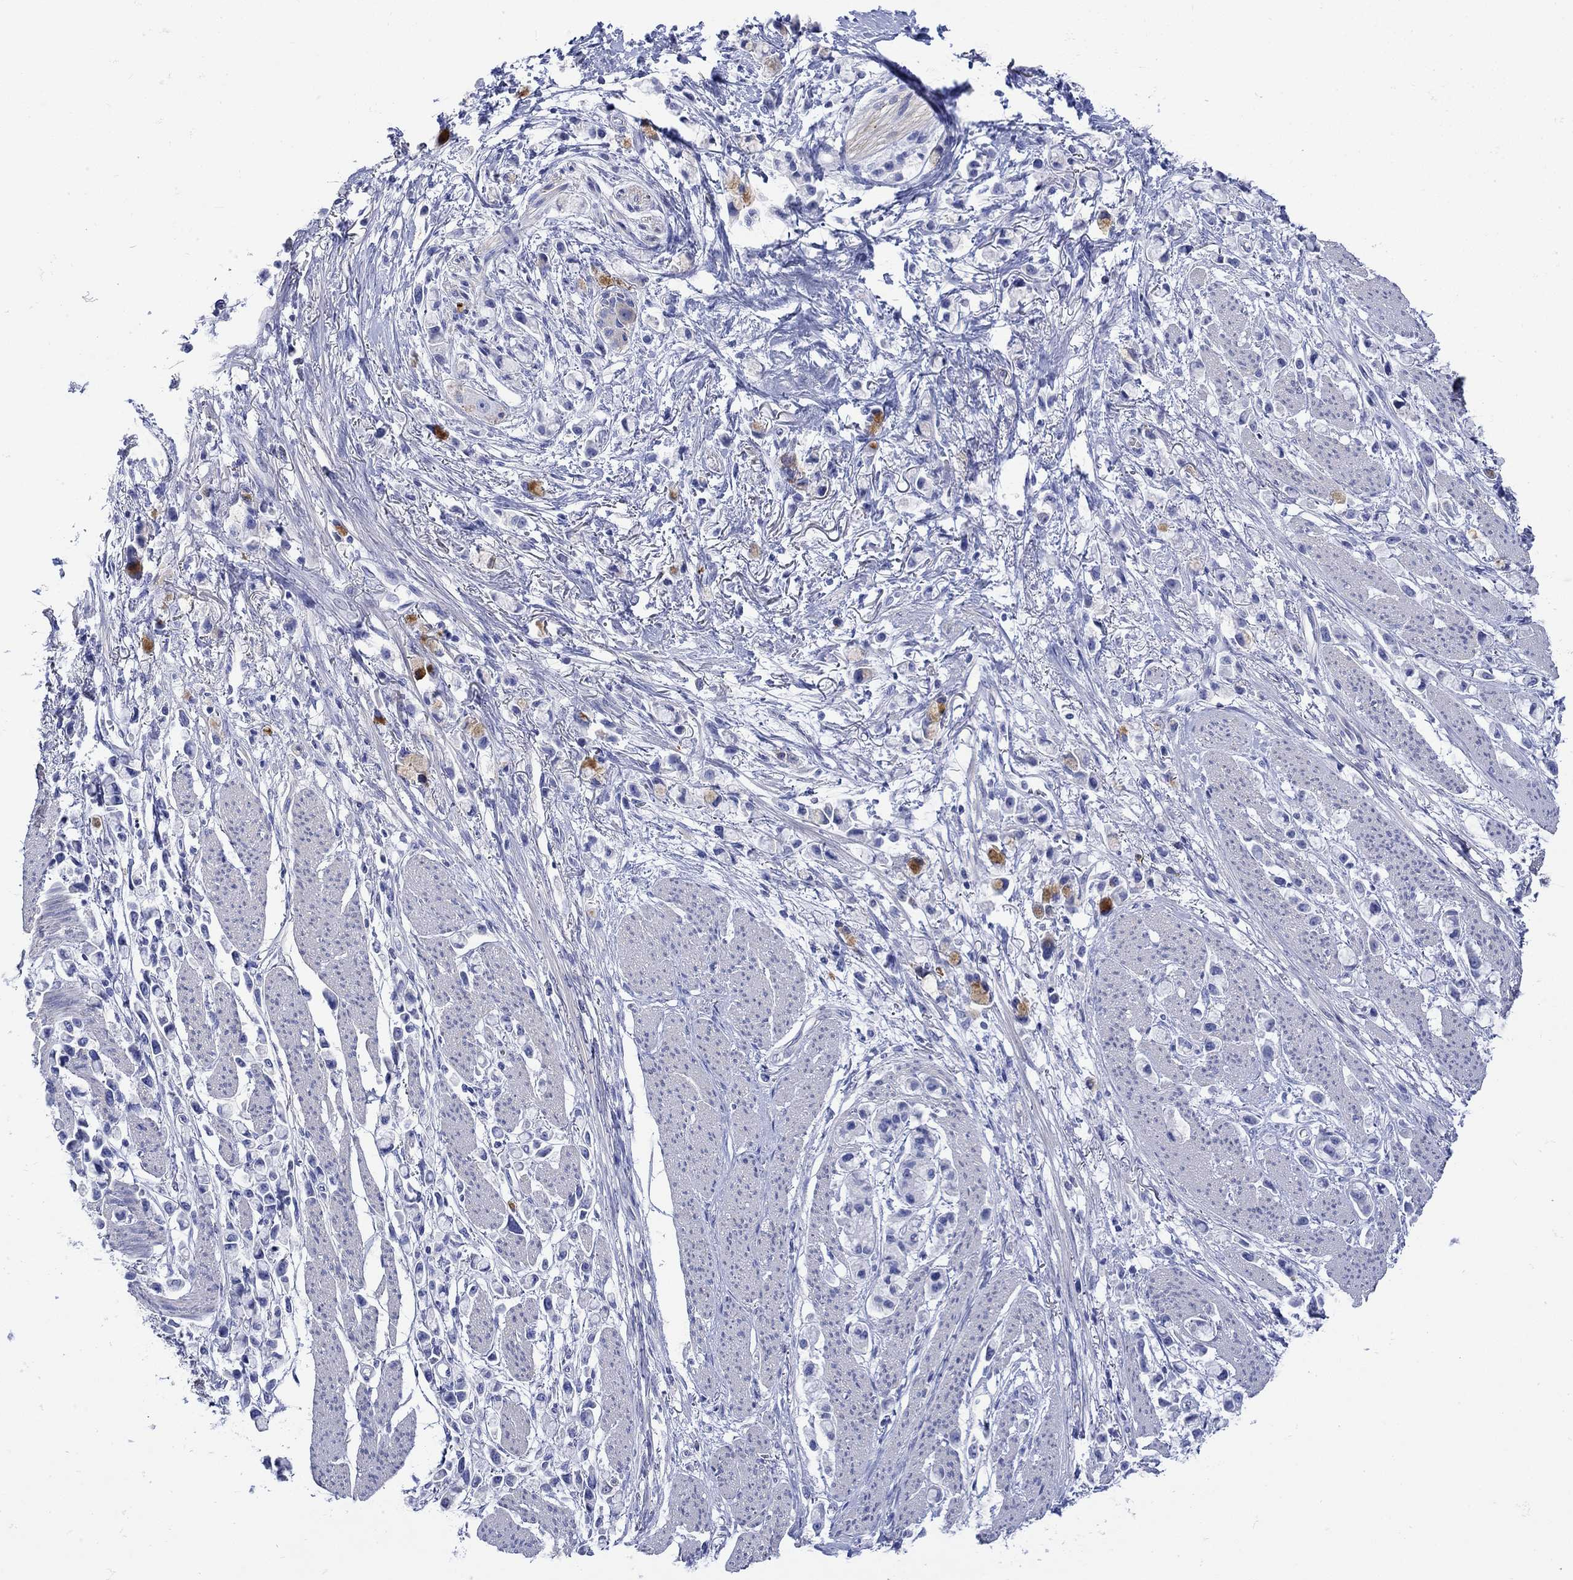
{"staining": {"intensity": "moderate", "quantity": "<25%", "location": "cytoplasmic/membranous"}, "tissue": "stomach cancer", "cell_type": "Tumor cells", "image_type": "cancer", "snomed": [{"axis": "morphology", "description": "Adenocarcinoma, NOS"}, {"axis": "topography", "description": "Stomach"}], "caption": "A histopathology image of stomach adenocarcinoma stained for a protein reveals moderate cytoplasmic/membranous brown staining in tumor cells.", "gene": "ANKMY1", "patient": {"sex": "female", "age": 81}}